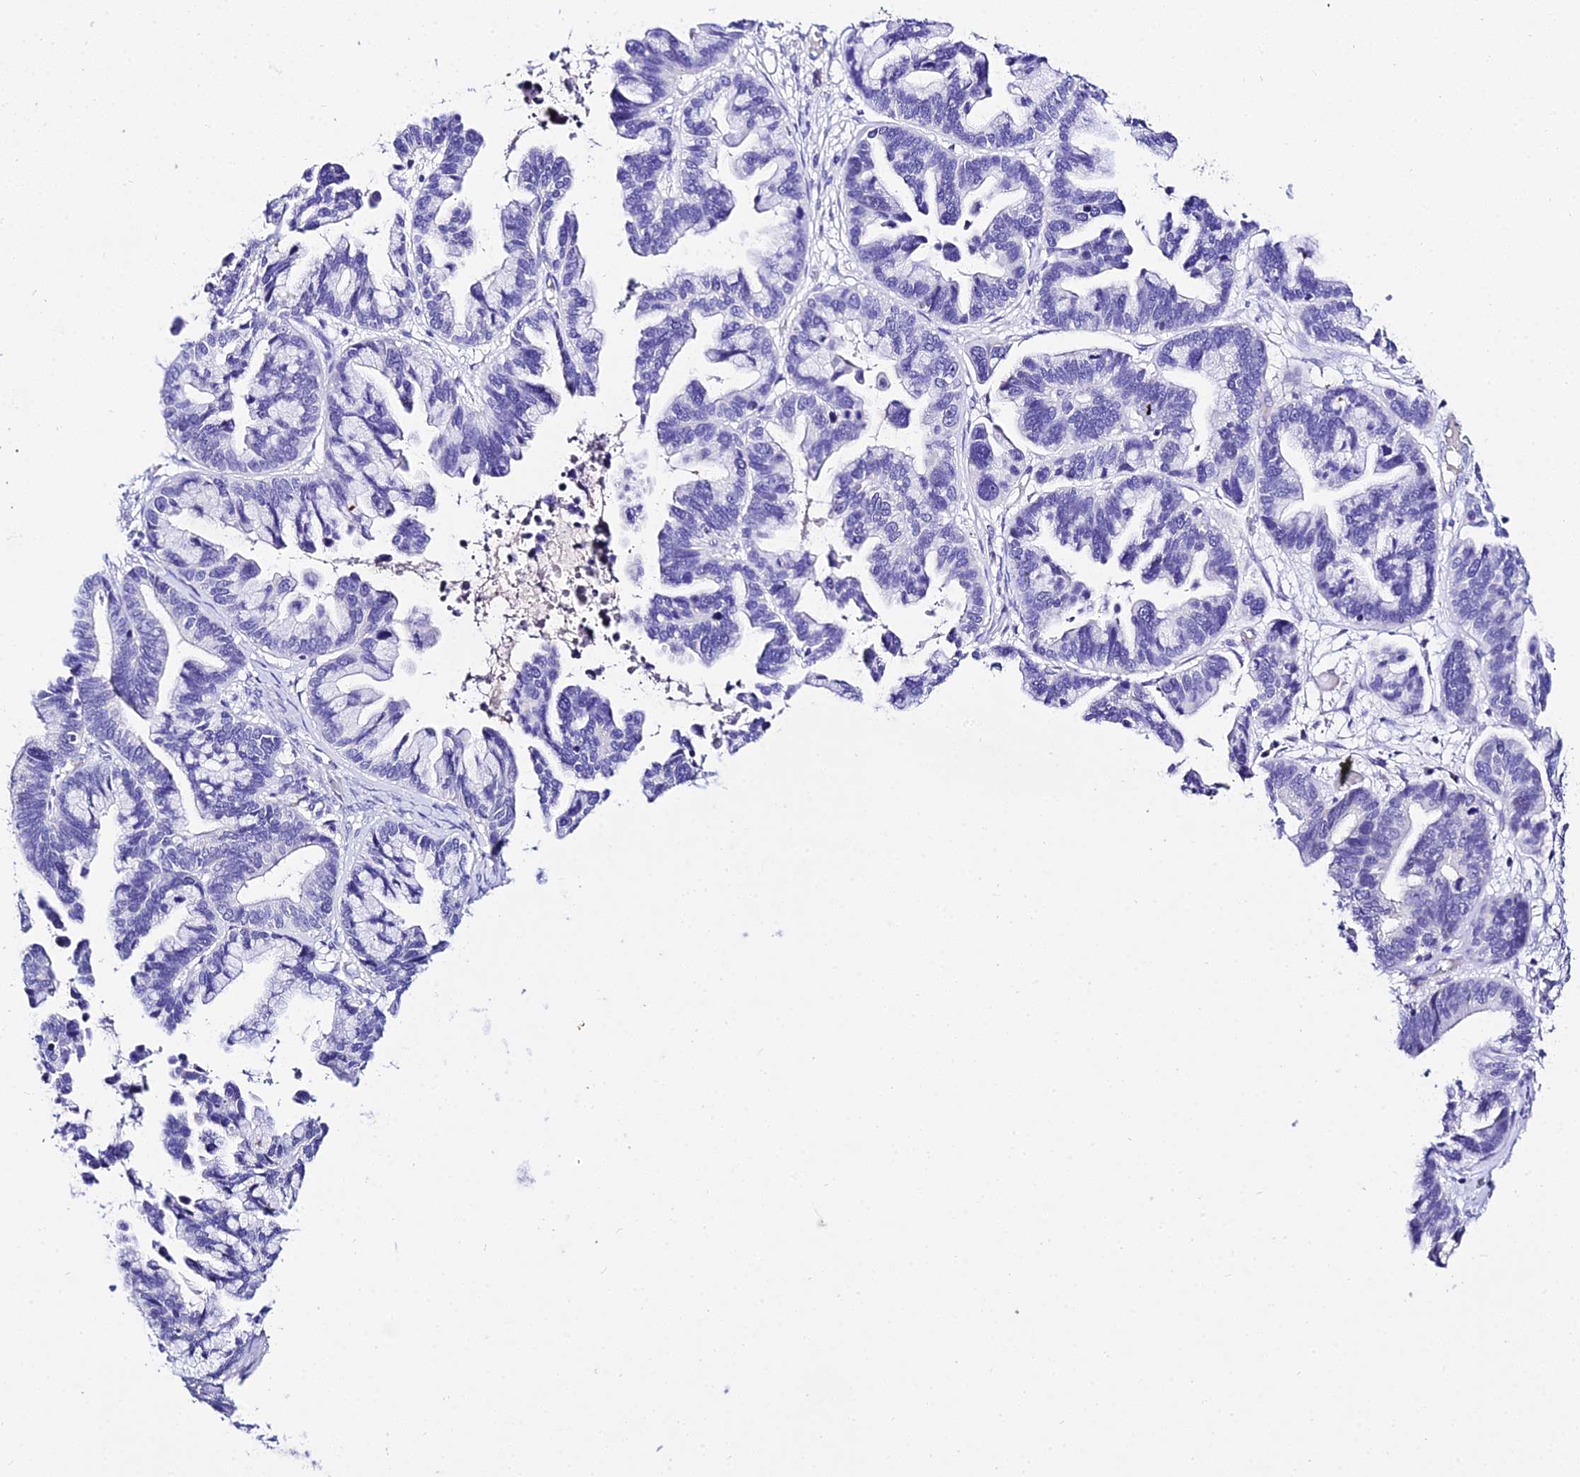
{"staining": {"intensity": "negative", "quantity": "none", "location": "none"}, "tissue": "ovarian cancer", "cell_type": "Tumor cells", "image_type": "cancer", "snomed": [{"axis": "morphology", "description": "Cystadenocarcinoma, serous, NOS"}, {"axis": "topography", "description": "Ovary"}], "caption": "Immunohistochemical staining of human ovarian cancer demonstrates no significant staining in tumor cells. (DAB IHC visualized using brightfield microscopy, high magnification).", "gene": "DEFB106A", "patient": {"sex": "female", "age": 56}}